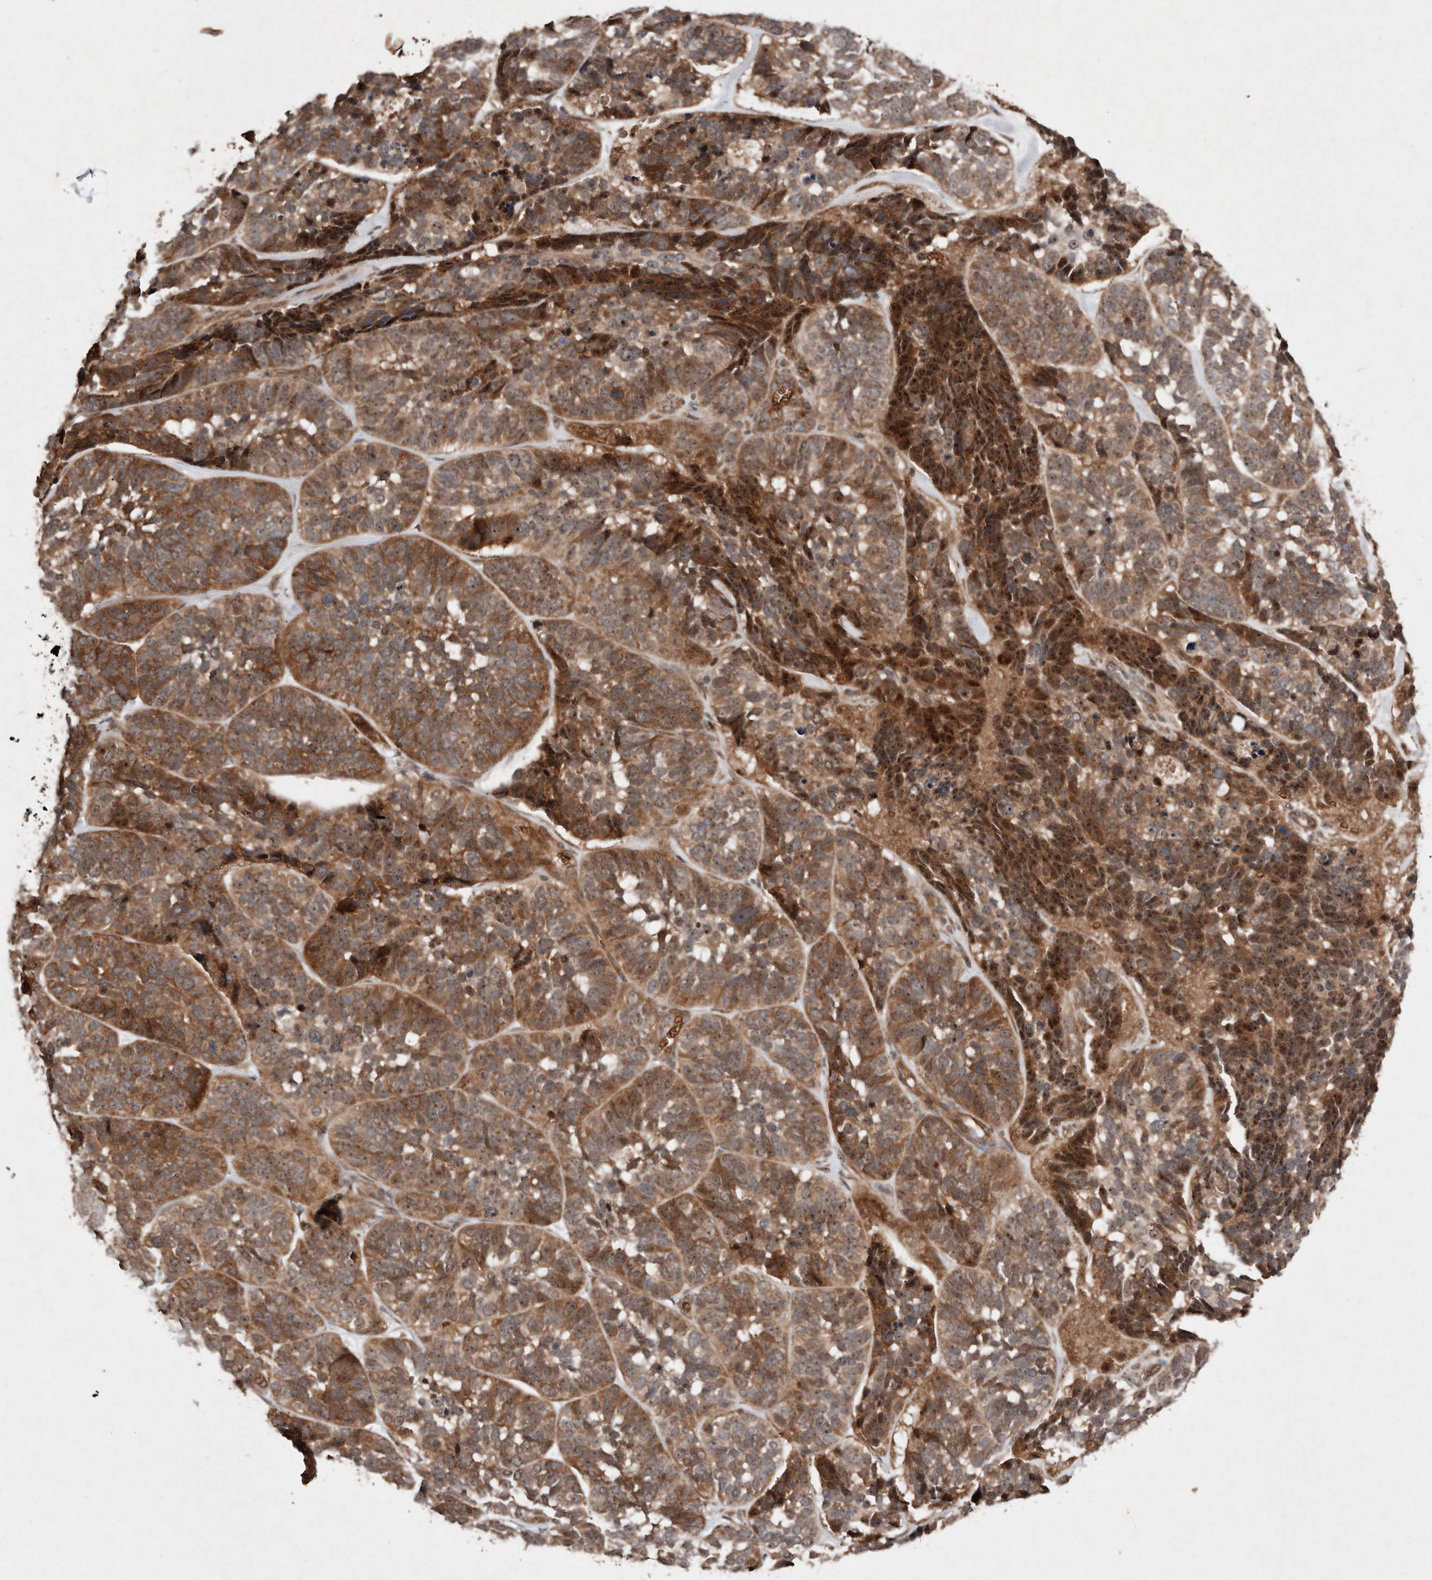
{"staining": {"intensity": "moderate", "quantity": ">75%", "location": "cytoplasmic/membranous"}, "tissue": "skin cancer", "cell_type": "Tumor cells", "image_type": "cancer", "snomed": [{"axis": "morphology", "description": "Basal cell carcinoma"}, {"axis": "topography", "description": "Skin"}], "caption": "Skin cancer (basal cell carcinoma) stained with a protein marker exhibits moderate staining in tumor cells.", "gene": "DIP2C", "patient": {"sex": "male", "age": 62}}